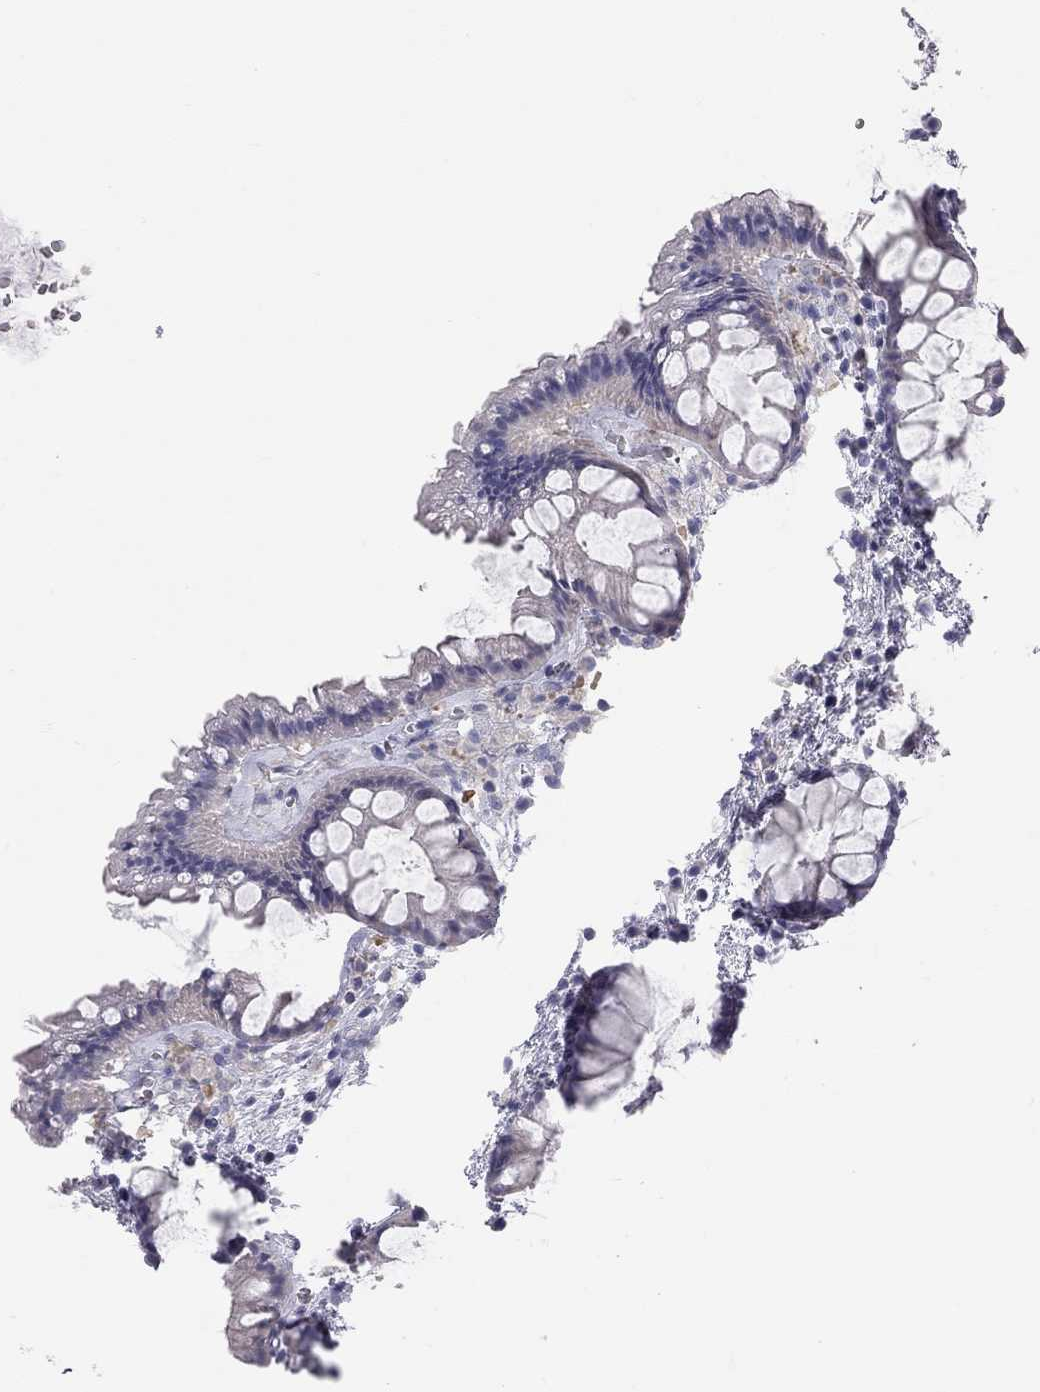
{"staining": {"intensity": "negative", "quantity": "none", "location": "none"}, "tissue": "rectum", "cell_type": "Glandular cells", "image_type": "normal", "snomed": [{"axis": "morphology", "description": "Normal tissue, NOS"}, {"axis": "topography", "description": "Rectum"}], "caption": "An immunohistochemistry photomicrograph of benign rectum is shown. There is no staining in glandular cells of rectum. The staining is performed using DAB (3,3'-diaminobenzidine) brown chromogen with nuclei counter-stained in using hematoxylin.", "gene": "ADCYAP1", "patient": {"sex": "female", "age": 62}}